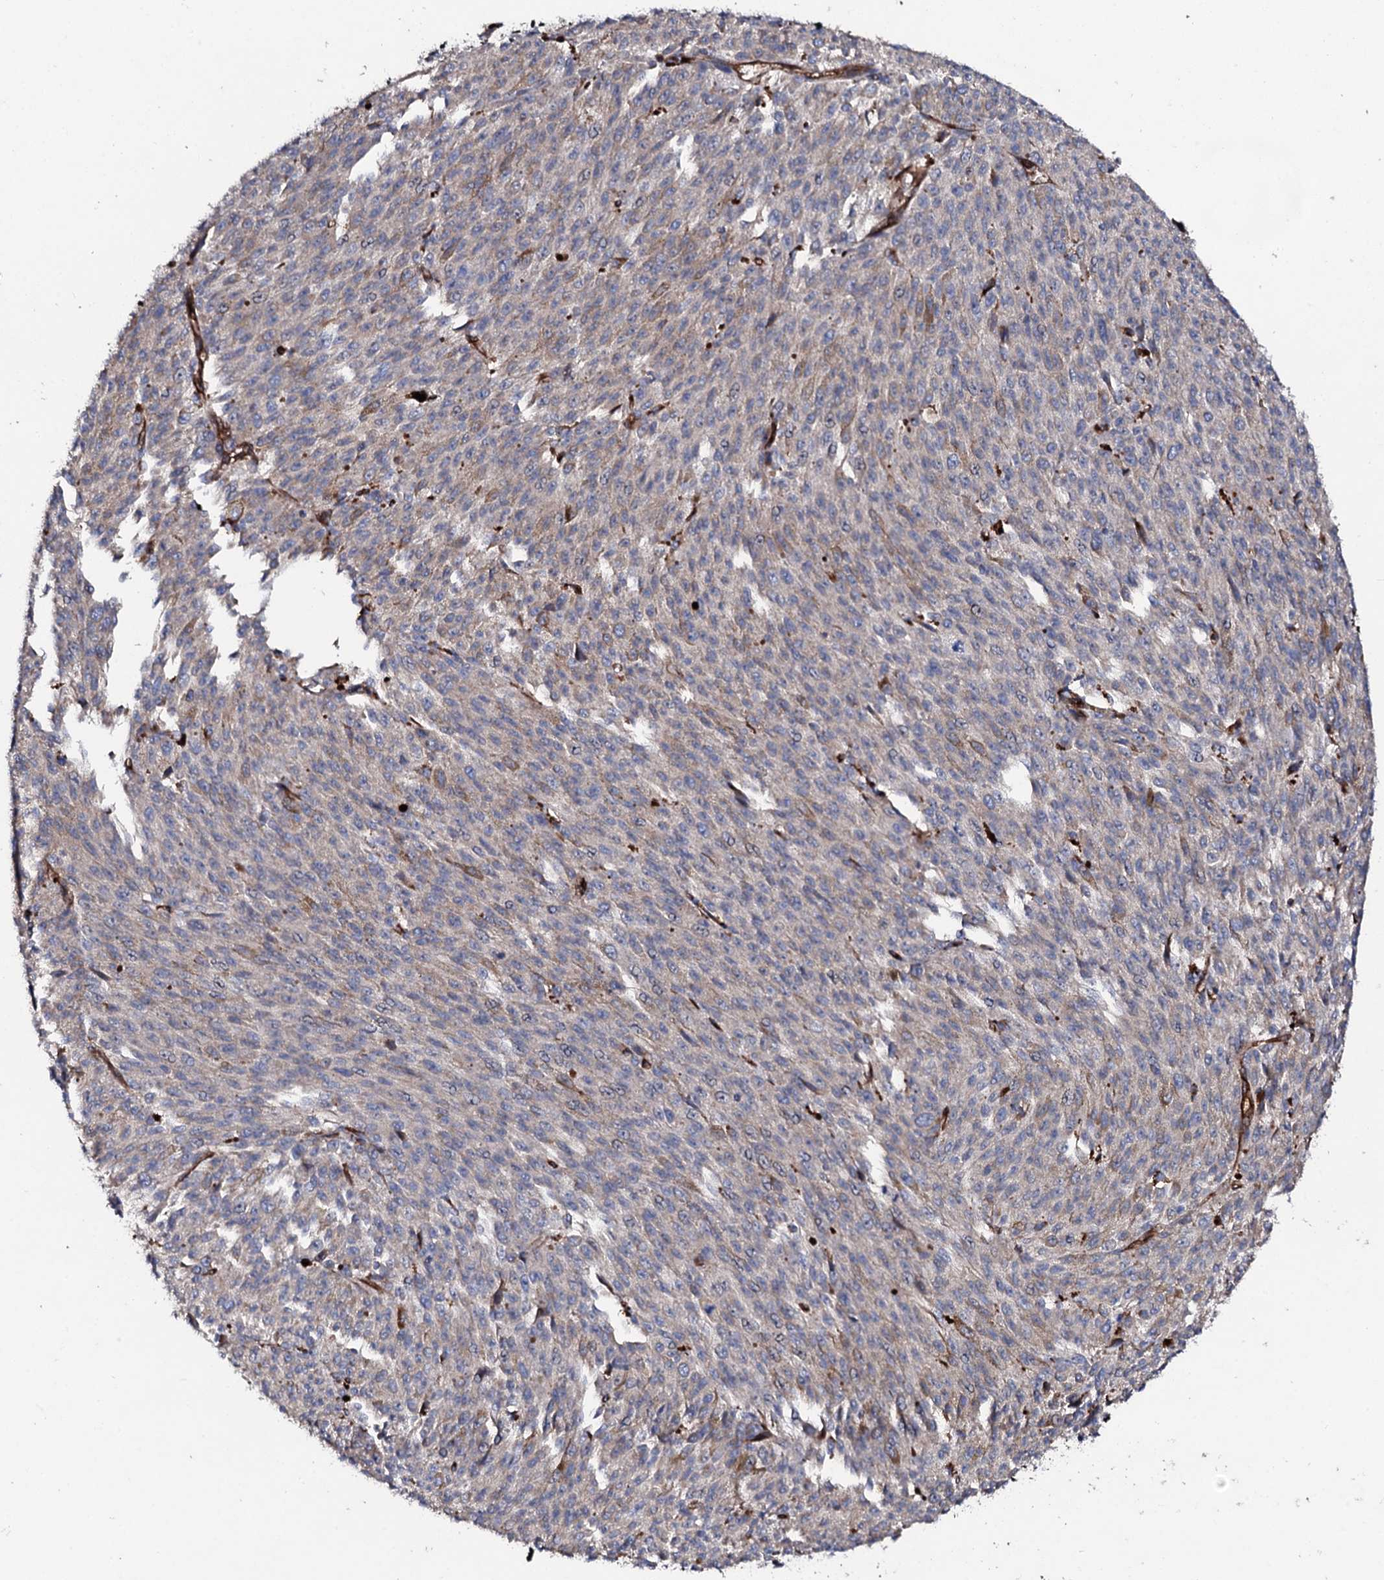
{"staining": {"intensity": "weak", "quantity": "<25%", "location": "cytoplasmic/membranous"}, "tissue": "melanoma", "cell_type": "Tumor cells", "image_type": "cancer", "snomed": [{"axis": "morphology", "description": "Malignant melanoma, NOS"}, {"axis": "topography", "description": "Skin"}], "caption": "Melanoma was stained to show a protein in brown. There is no significant positivity in tumor cells.", "gene": "DBX1", "patient": {"sex": "female", "age": 52}}